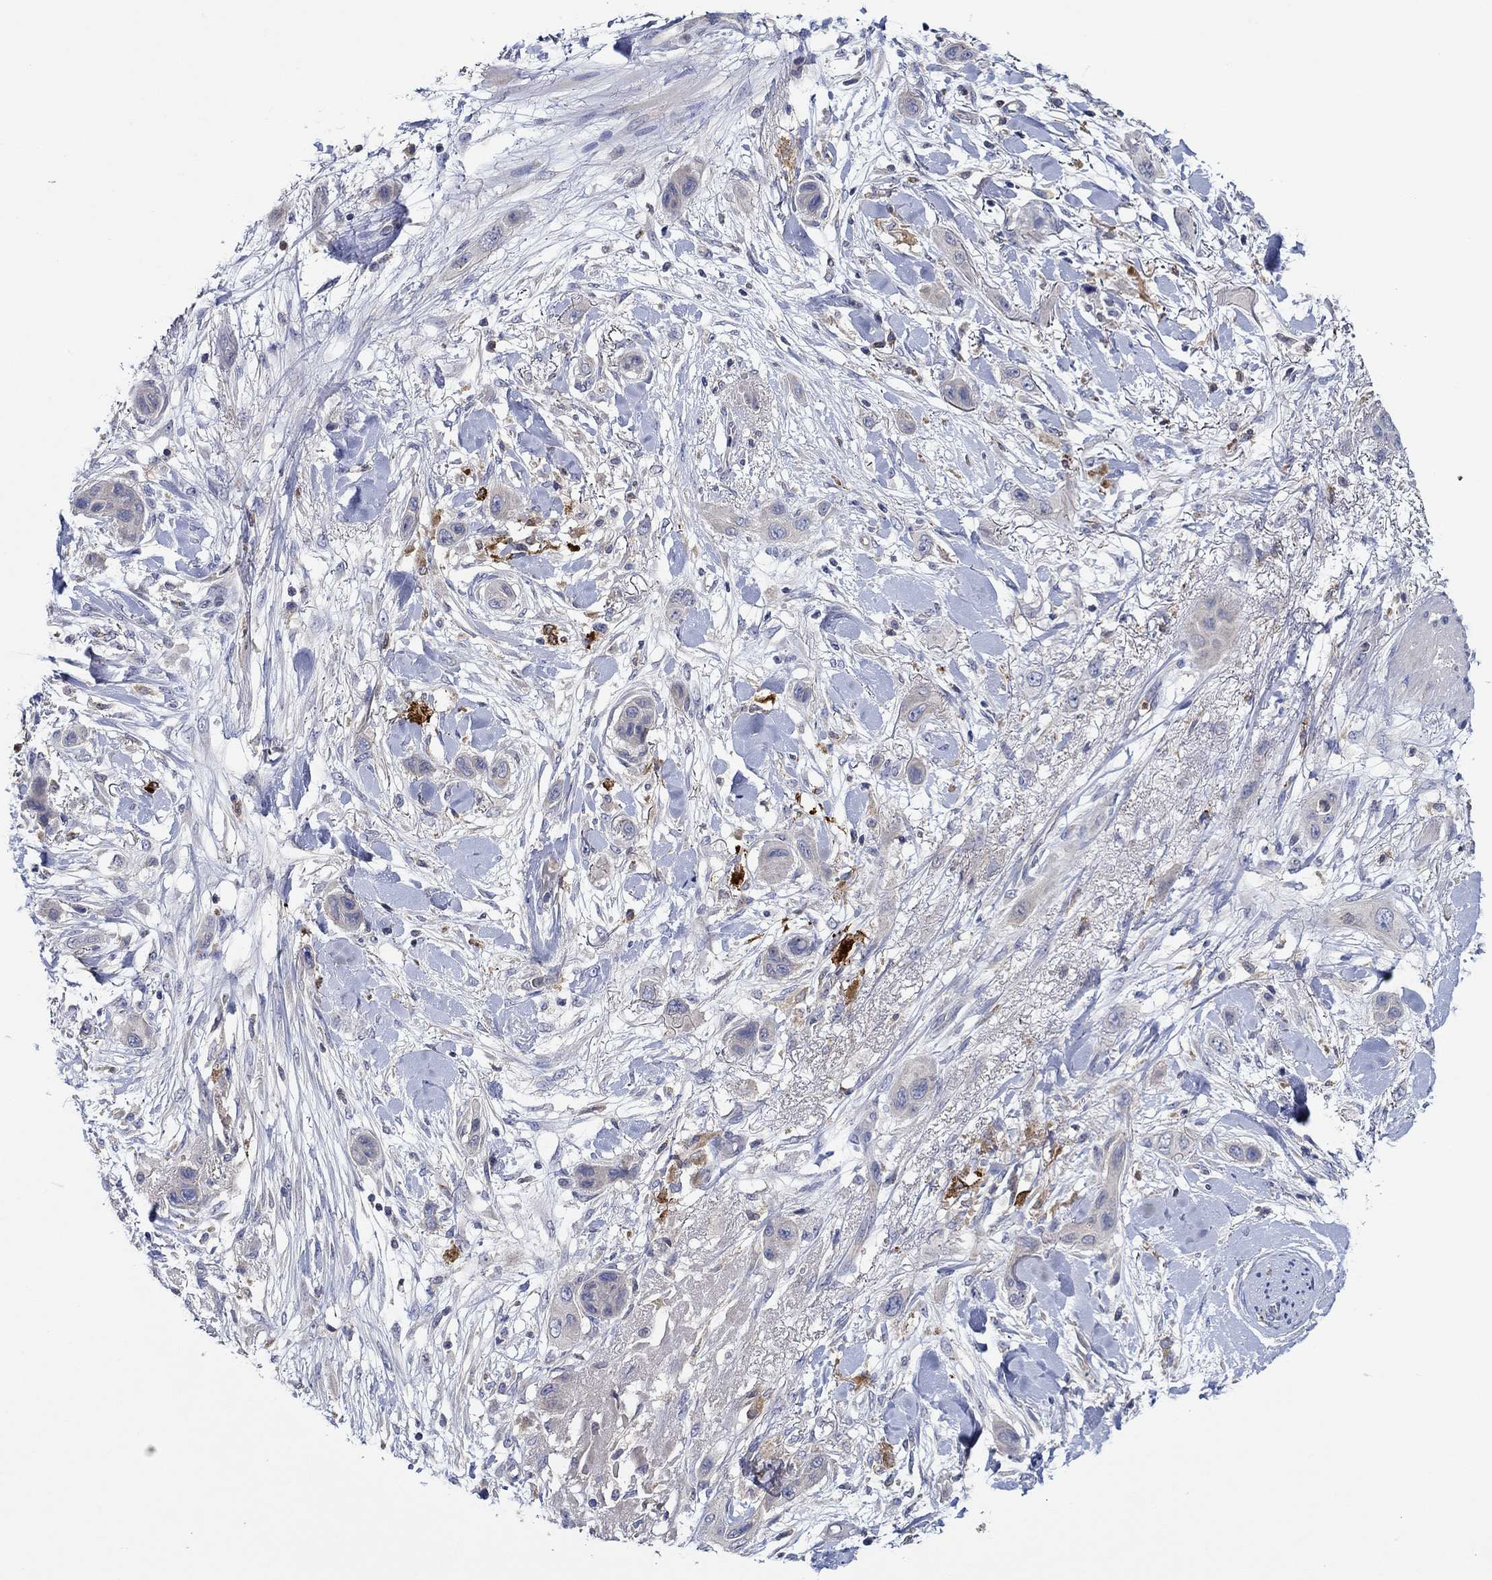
{"staining": {"intensity": "negative", "quantity": "none", "location": "none"}, "tissue": "skin cancer", "cell_type": "Tumor cells", "image_type": "cancer", "snomed": [{"axis": "morphology", "description": "Squamous cell carcinoma, NOS"}, {"axis": "topography", "description": "Skin"}], "caption": "The immunohistochemistry (IHC) image has no significant positivity in tumor cells of squamous cell carcinoma (skin) tissue.", "gene": "CHIT1", "patient": {"sex": "male", "age": 79}}